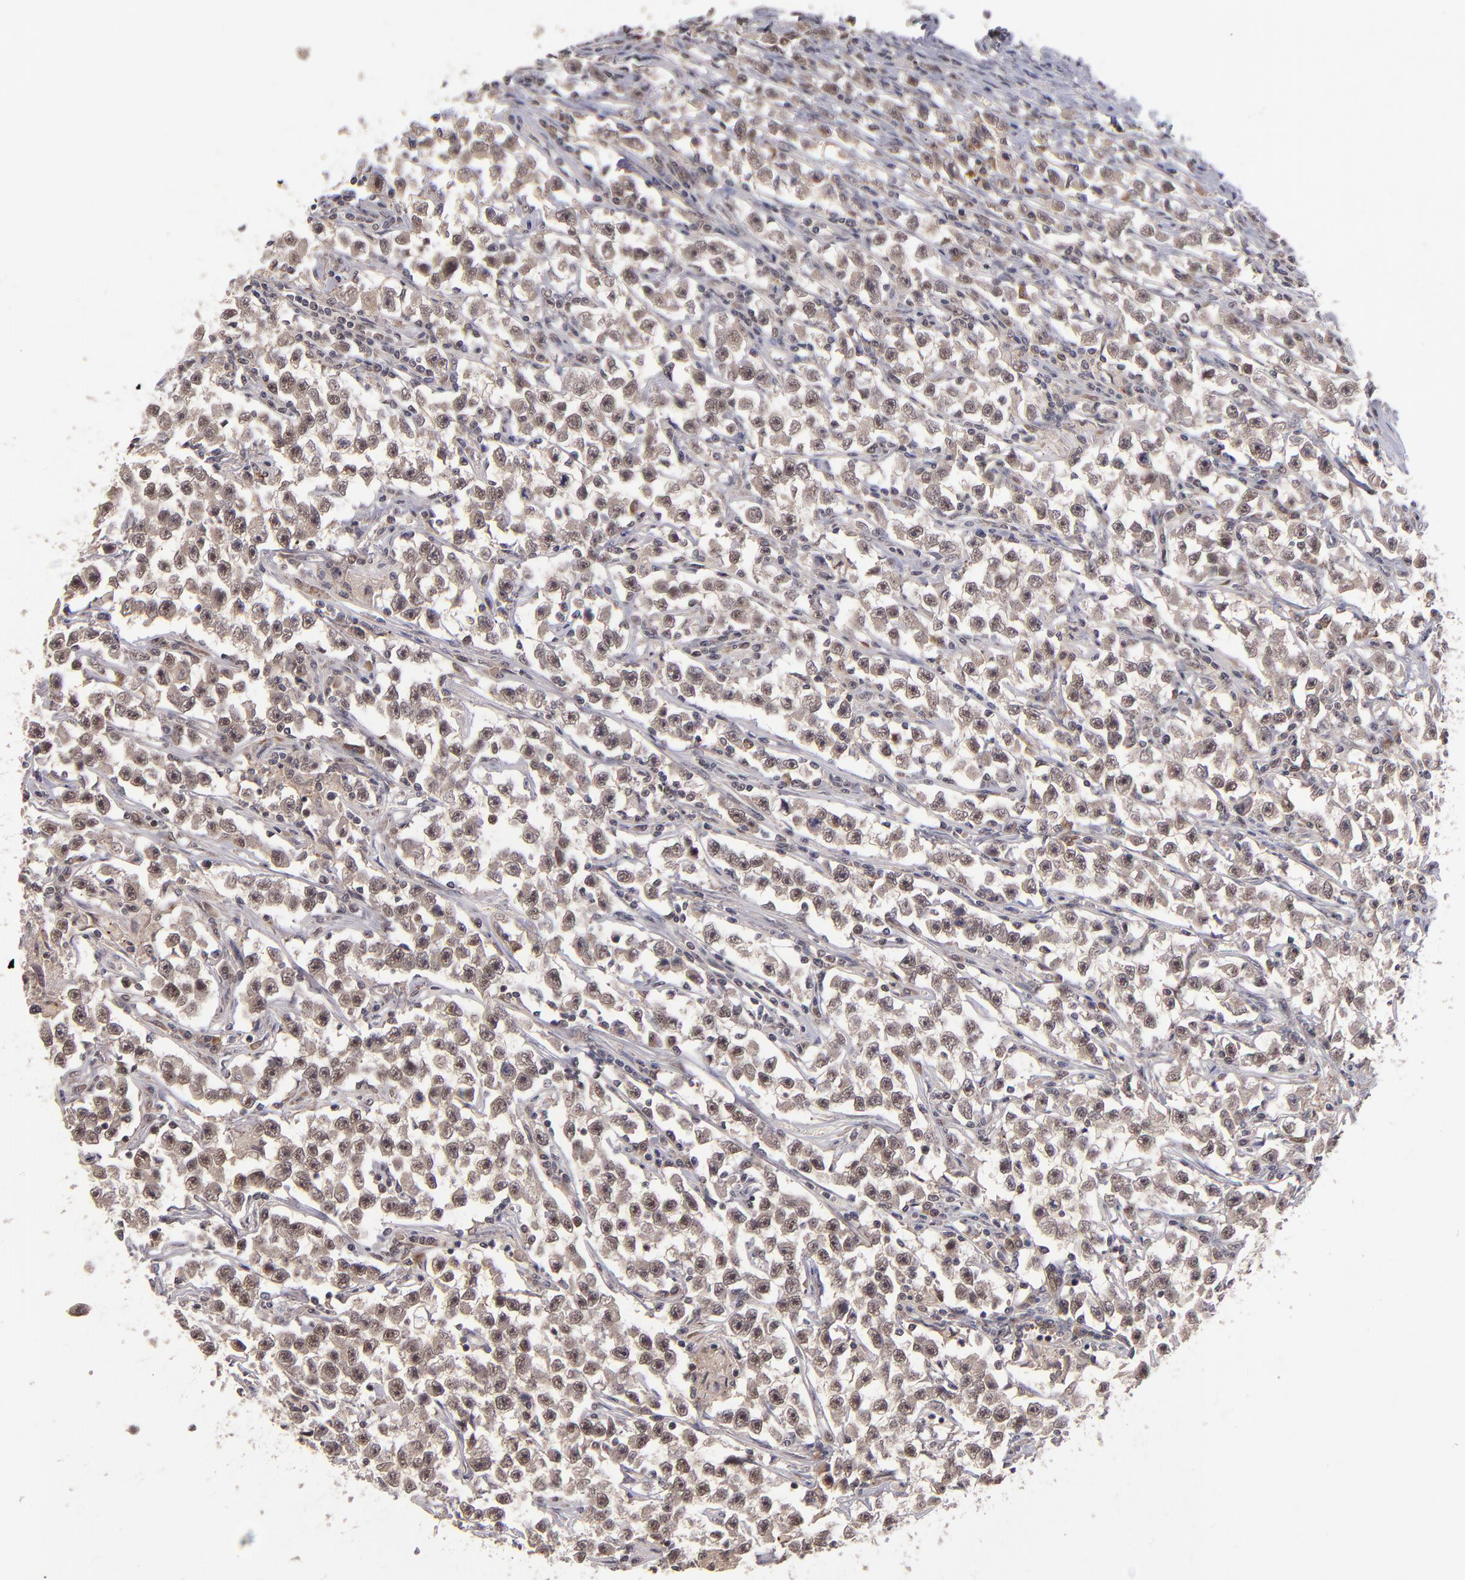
{"staining": {"intensity": "moderate", "quantity": ">75%", "location": "cytoplasmic/membranous,nuclear"}, "tissue": "testis cancer", "cell_type": "Tumor cells", "image_type": "cancer", "snomed": [{"axis": "morphology", "description": "Seminoma, NOS"}, {"axis": "topography", "description": "Testis"}], "caption": "Brown immunohistochemical staining in testis seminoma reveals moderate cytoplasmic/membranous and nuclear positivity in approximately >75% of tumor cells.", "gene": "EP300", "patient": {"sex": "male", "age": 33}}